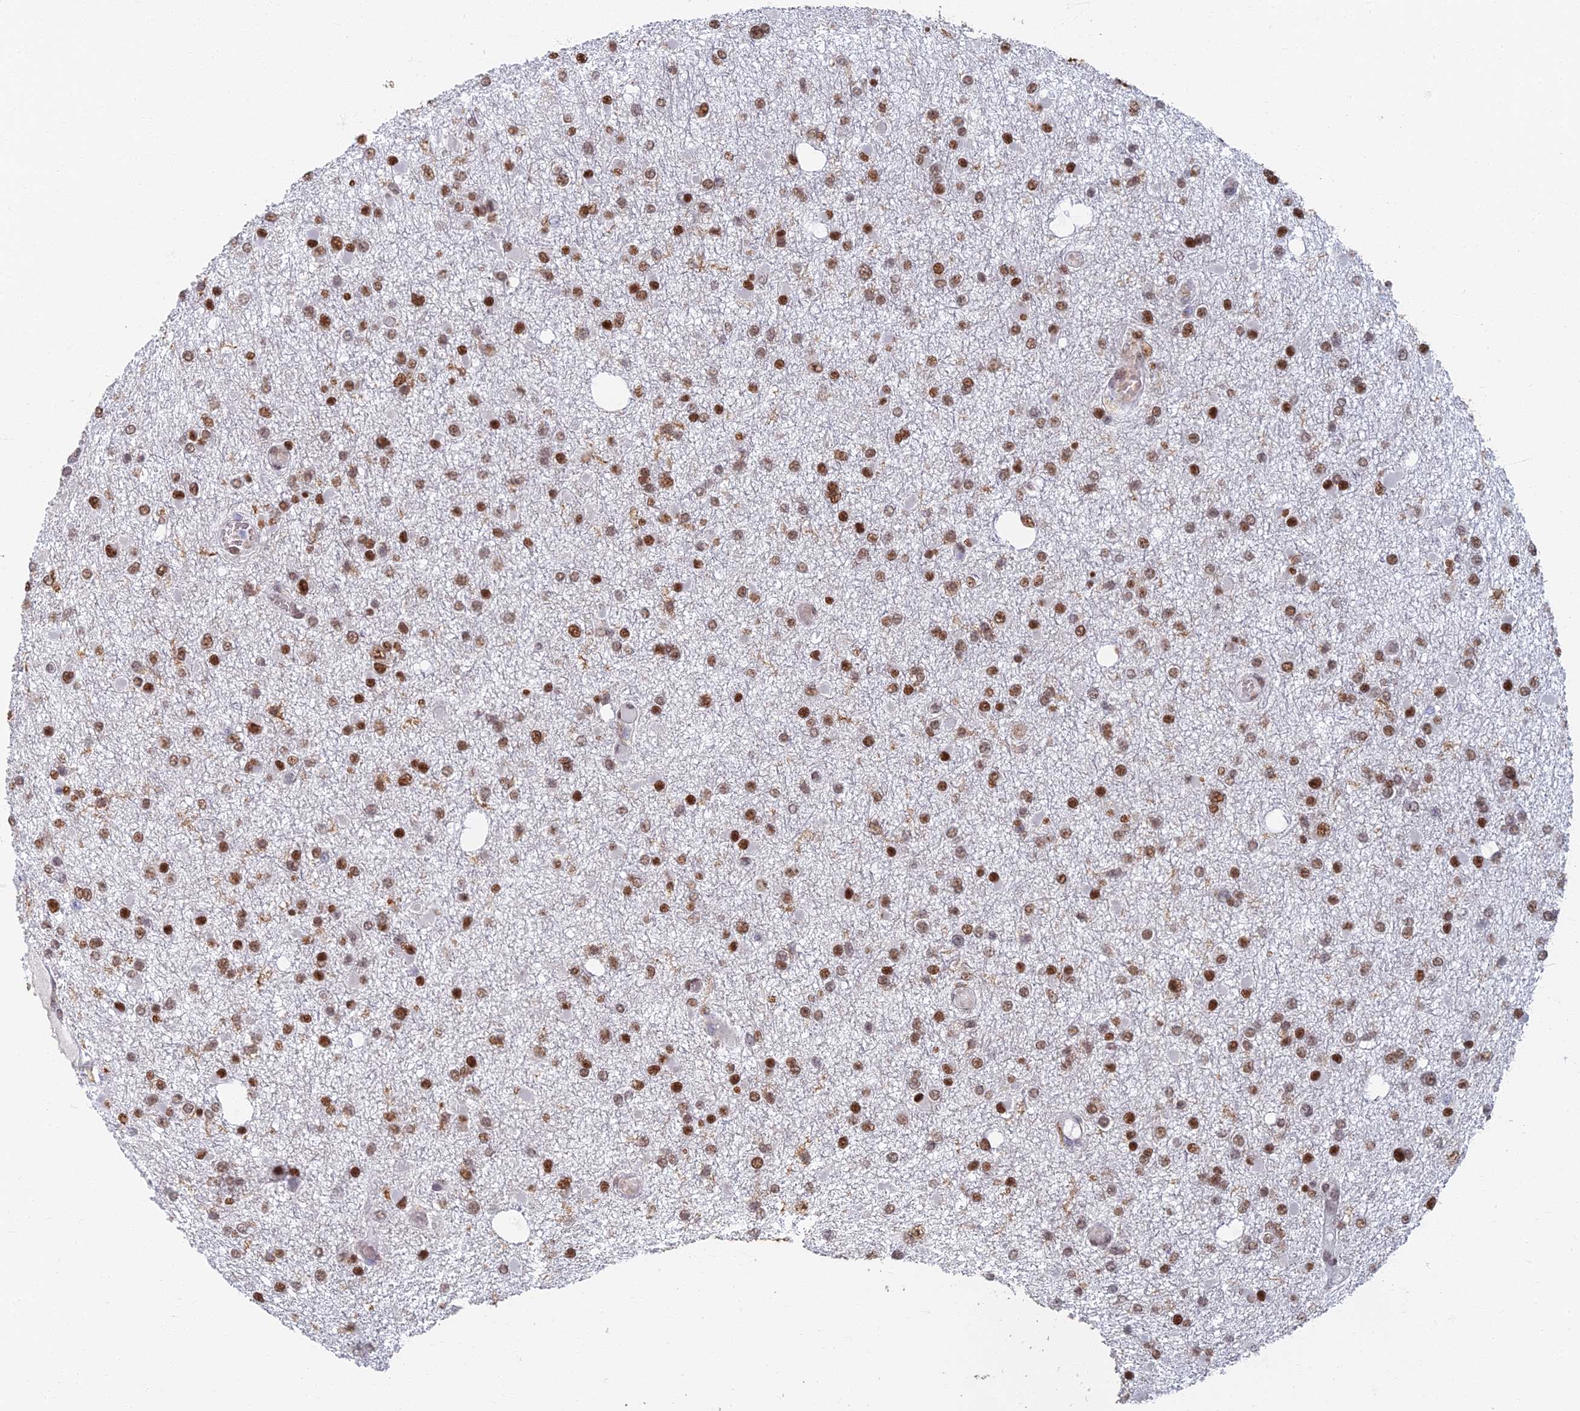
{"staining": {"intensity": "moderate", "quantity": ">75%", "location": "nuclear"}, "tissue": "glioma", "cell_type": "Tumor cells", "image_type": "cancer", "snomed": [{"axis": "morphology", "description": "Glioma, malignant, Low grade"}, {"axis": "topography", "description": "Brain"}], "caption": "DAB immunohistochemical staining of human malignant low-grade glioma displays moderate nuclear protein staining in about >75% of tumor cells.", "gene": "GPATCH1", "patient": {"sex": "female", "age": 22}}